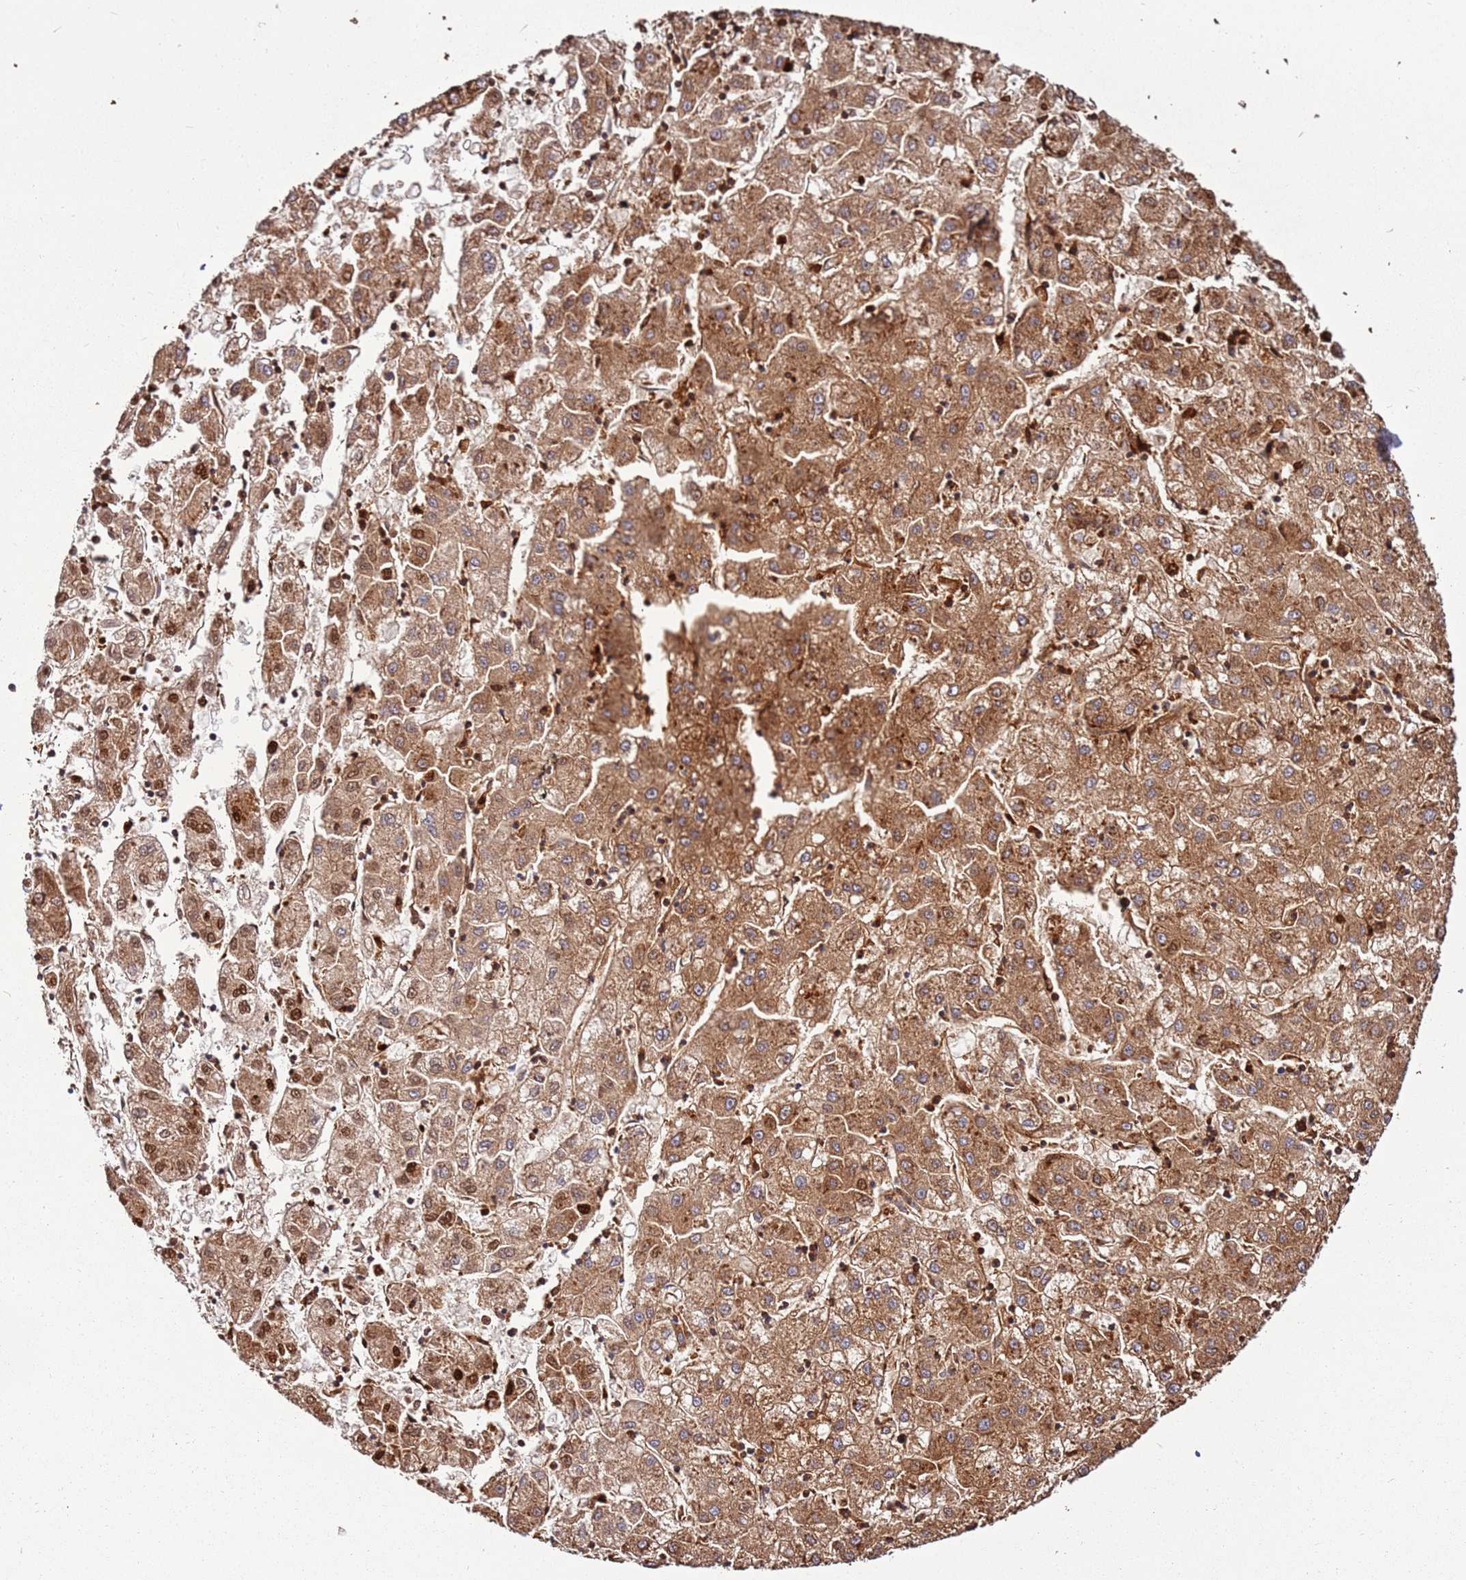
{"staining": {"intensity": "moderate", "quantity": ">75%", "location": "cytoplasmic/membranous,nuclear"}, "tissue": "liver cancer", "cell_type": "Tumor cells", "image_type": "cancer", "snomed": [{"axis": "morphology", "description": "Carcinoma, Hepatocellular, NOS"}, {"axis": "topography", "description": "Liver"}], "caption": "IHC (DAB) staining of hepatocellular carcinoma (liver) demonstrates moderate cytoplasmic/membranous and nuclear protein expression in about >75% of tumor cells. The protein of interest is stained brown, and the nuclei are stained in blue (DAB (3,3'-diaminobenzidine) IHC with brightfield microscopy, high magnification).", "gene": "ACVR2A", "patient": {"sex": "male", "age": 72}}